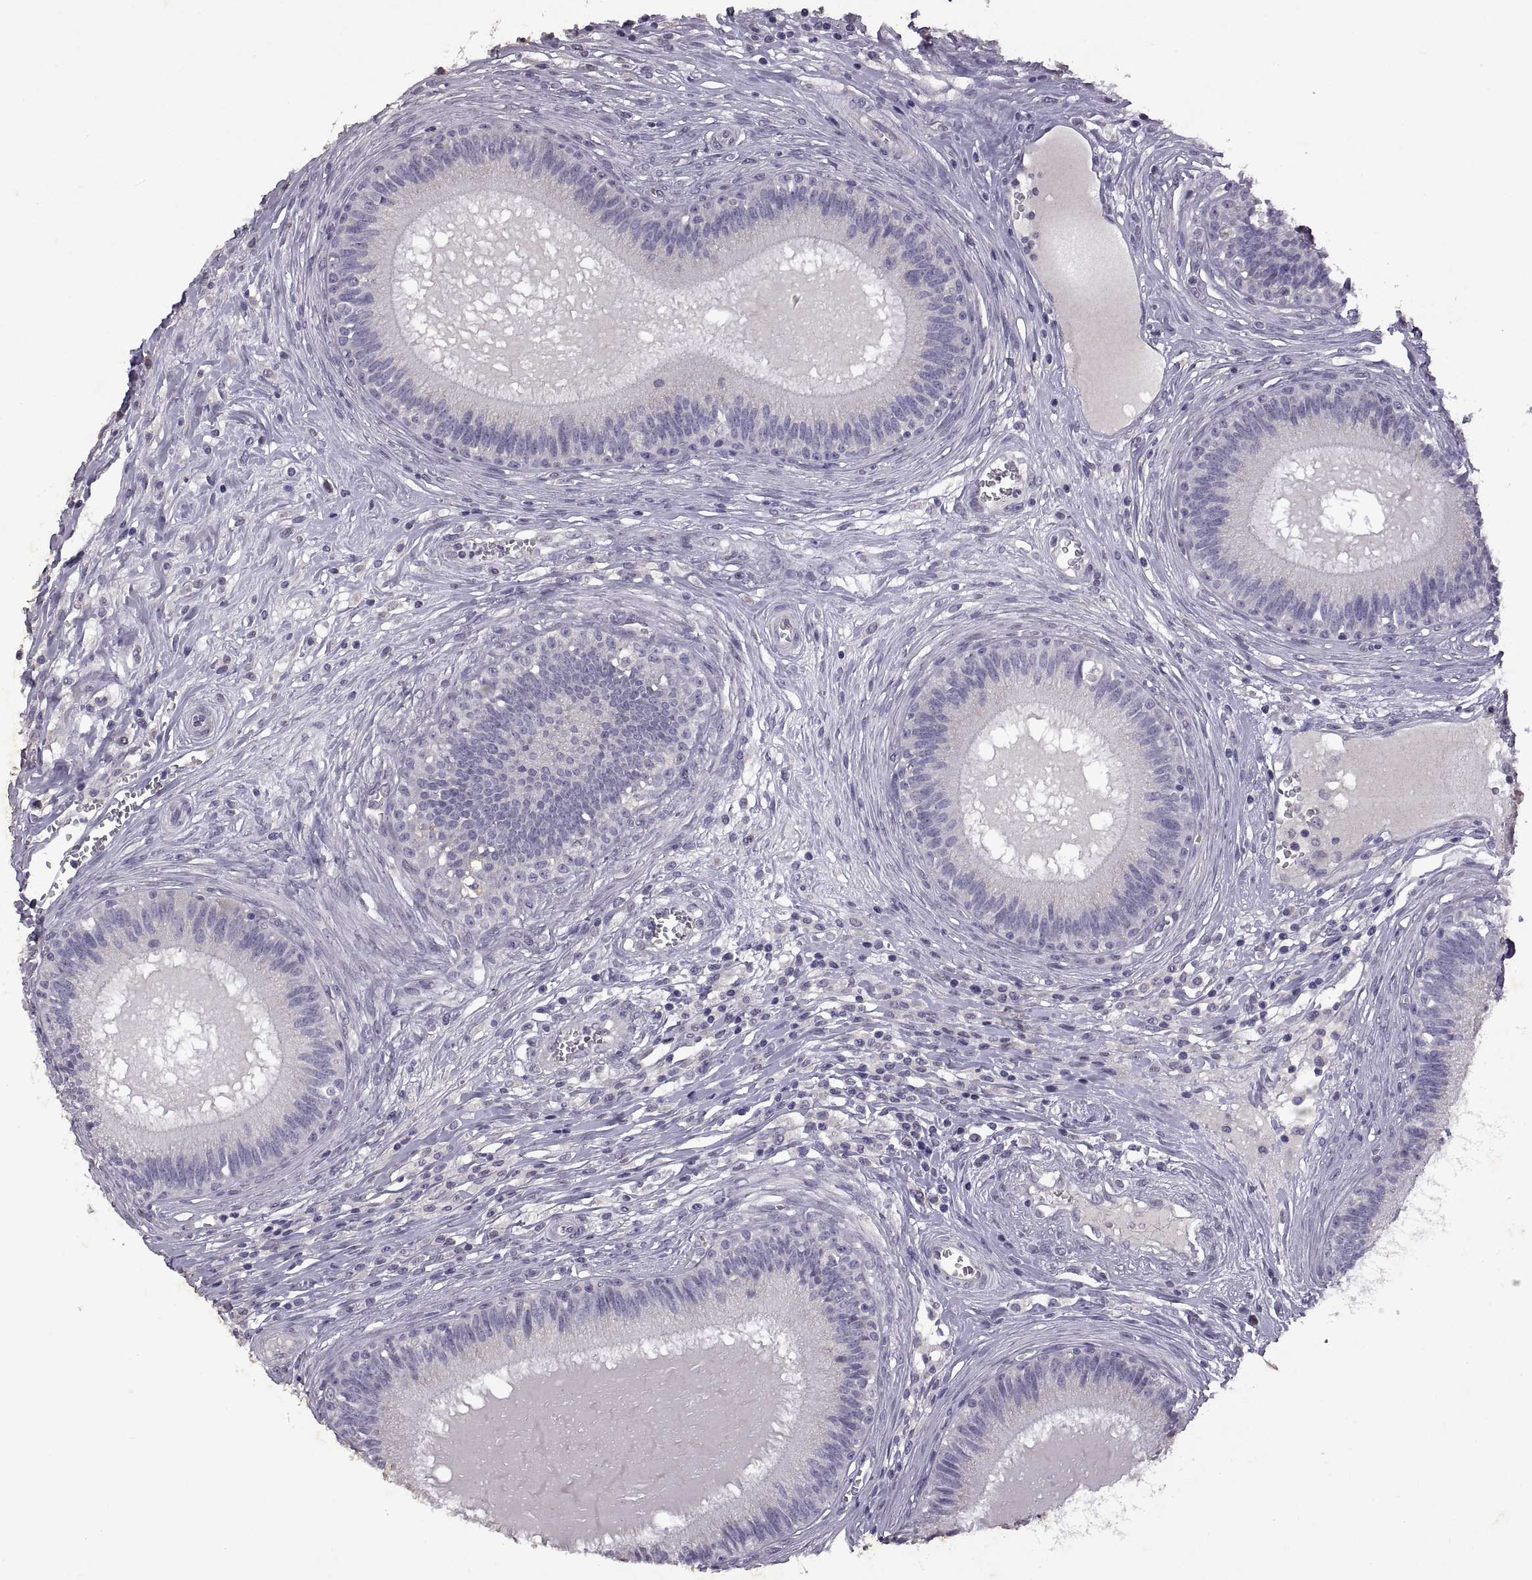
{"staining": {"intensity": "strong", "quantity": "25%-75%", "location": "cytoplasmic/membranous"}, "tissue": "epididymis", "cell_type": "Glandular cells", "image_type": "normal", "snomed": [{"axis": "morphology", "description": "Normal tissue, NOS"}, {"axis": "topography", "description": "Epididymis"}], "caption": "Immunohistochemistry (IHC) image of unremarkable human epididymis stained for a protein (brown), which shows high levels of strong cytoplasmic/membranous expression in approximately 25%-75% of glandular cells.", "gene": "DEFB136", "patient": {"sex": "male", "age": 27}}